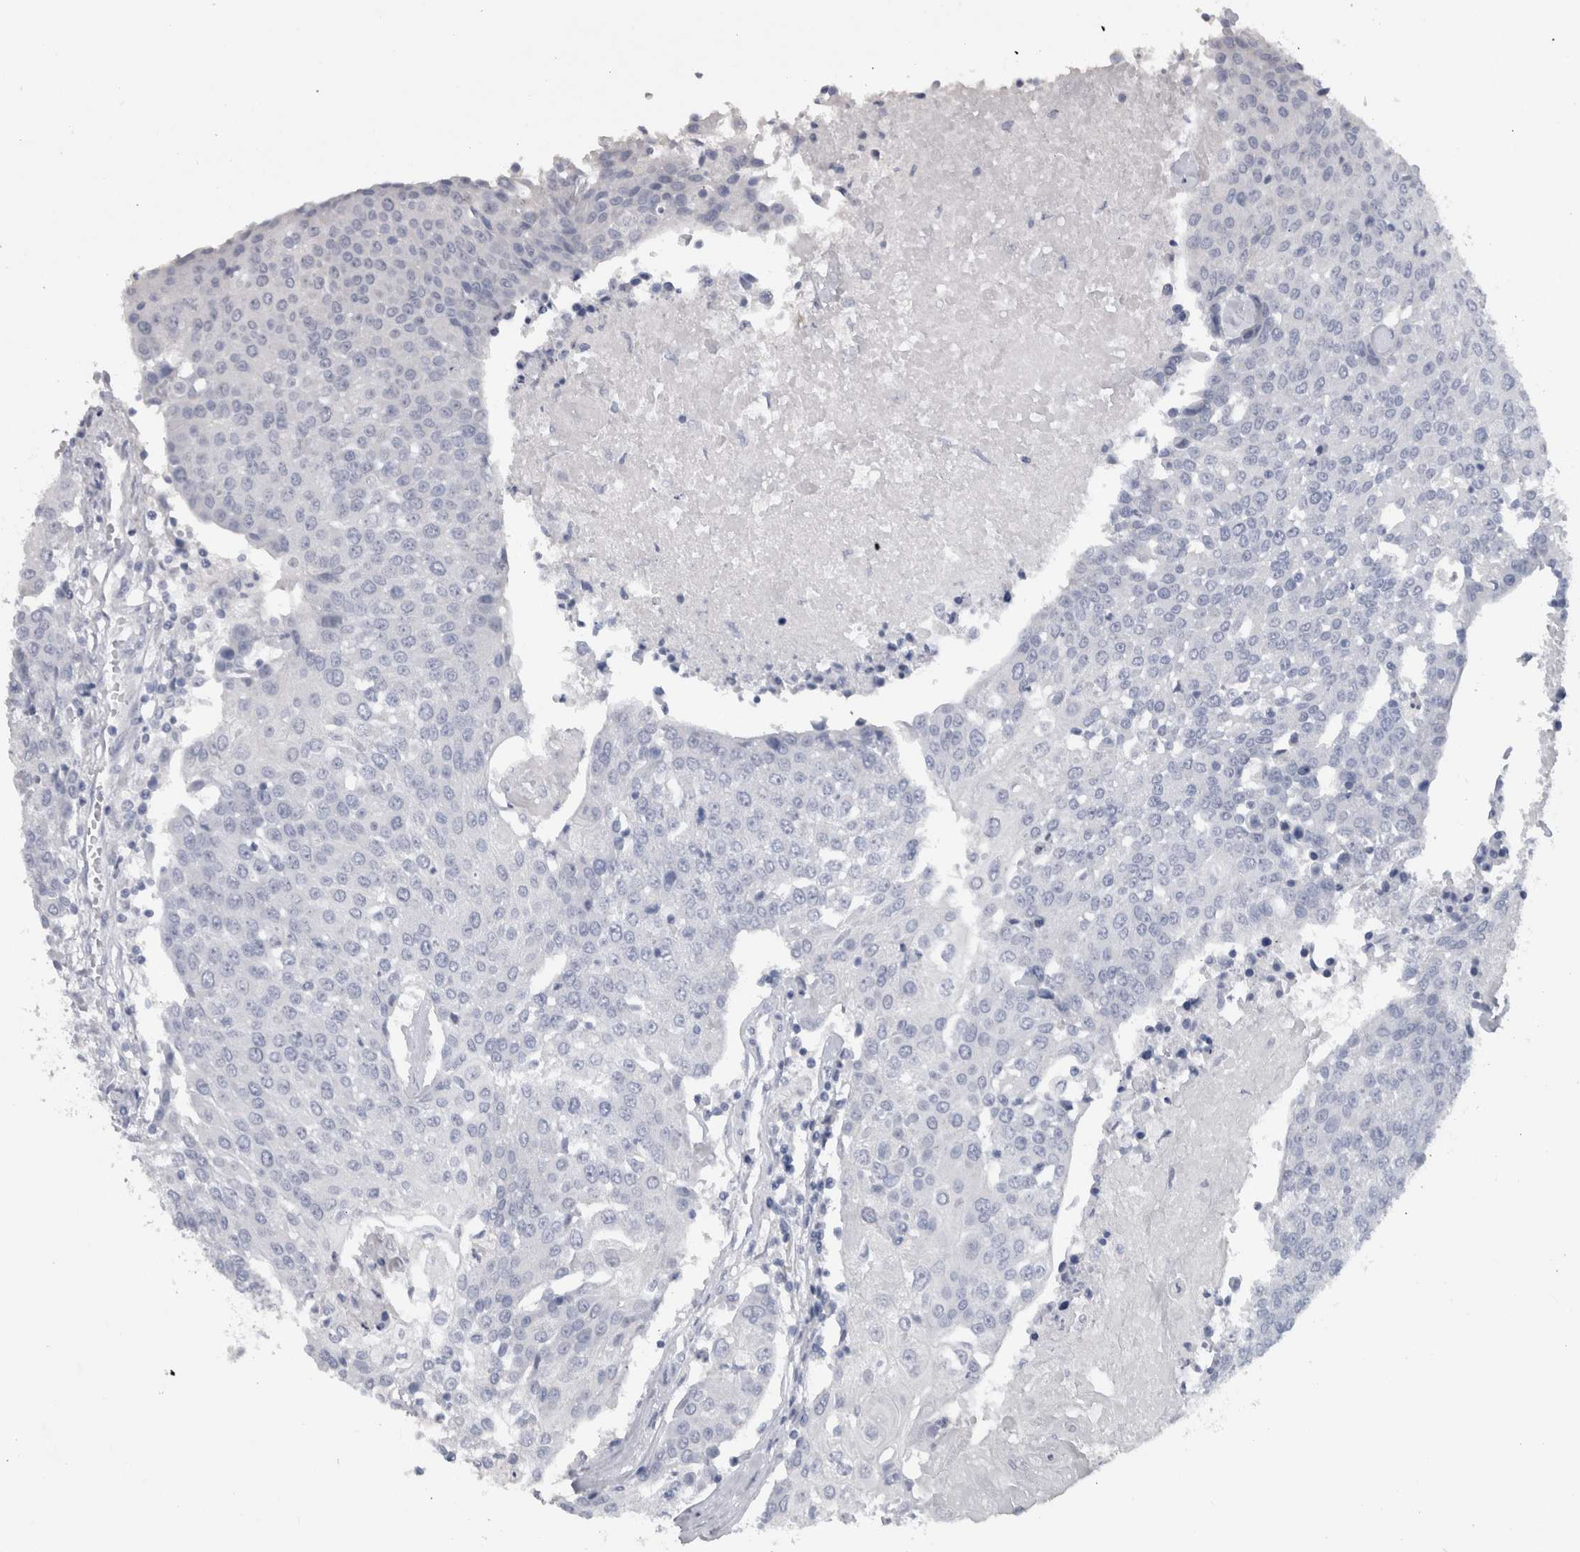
{"staining": {"intensity": "negative", "quantity": "none", "location": "none"}, "tissue": "urothelial cancer", "cell_type": "Tumor cells", "image_type": "cancer", "snomed": [{"axis": "morphology", "description": "Urothelial carcinoma, High grade"}, {"axis": "topography", "description": "Urinary bladder"}], "caption": "Immunohistochemistry of human urothelial carcinoma (high-grade) reveals no expression in tumor cells.", "gene": "MSMB", "patient": {"sex": "female", "age": 85}}